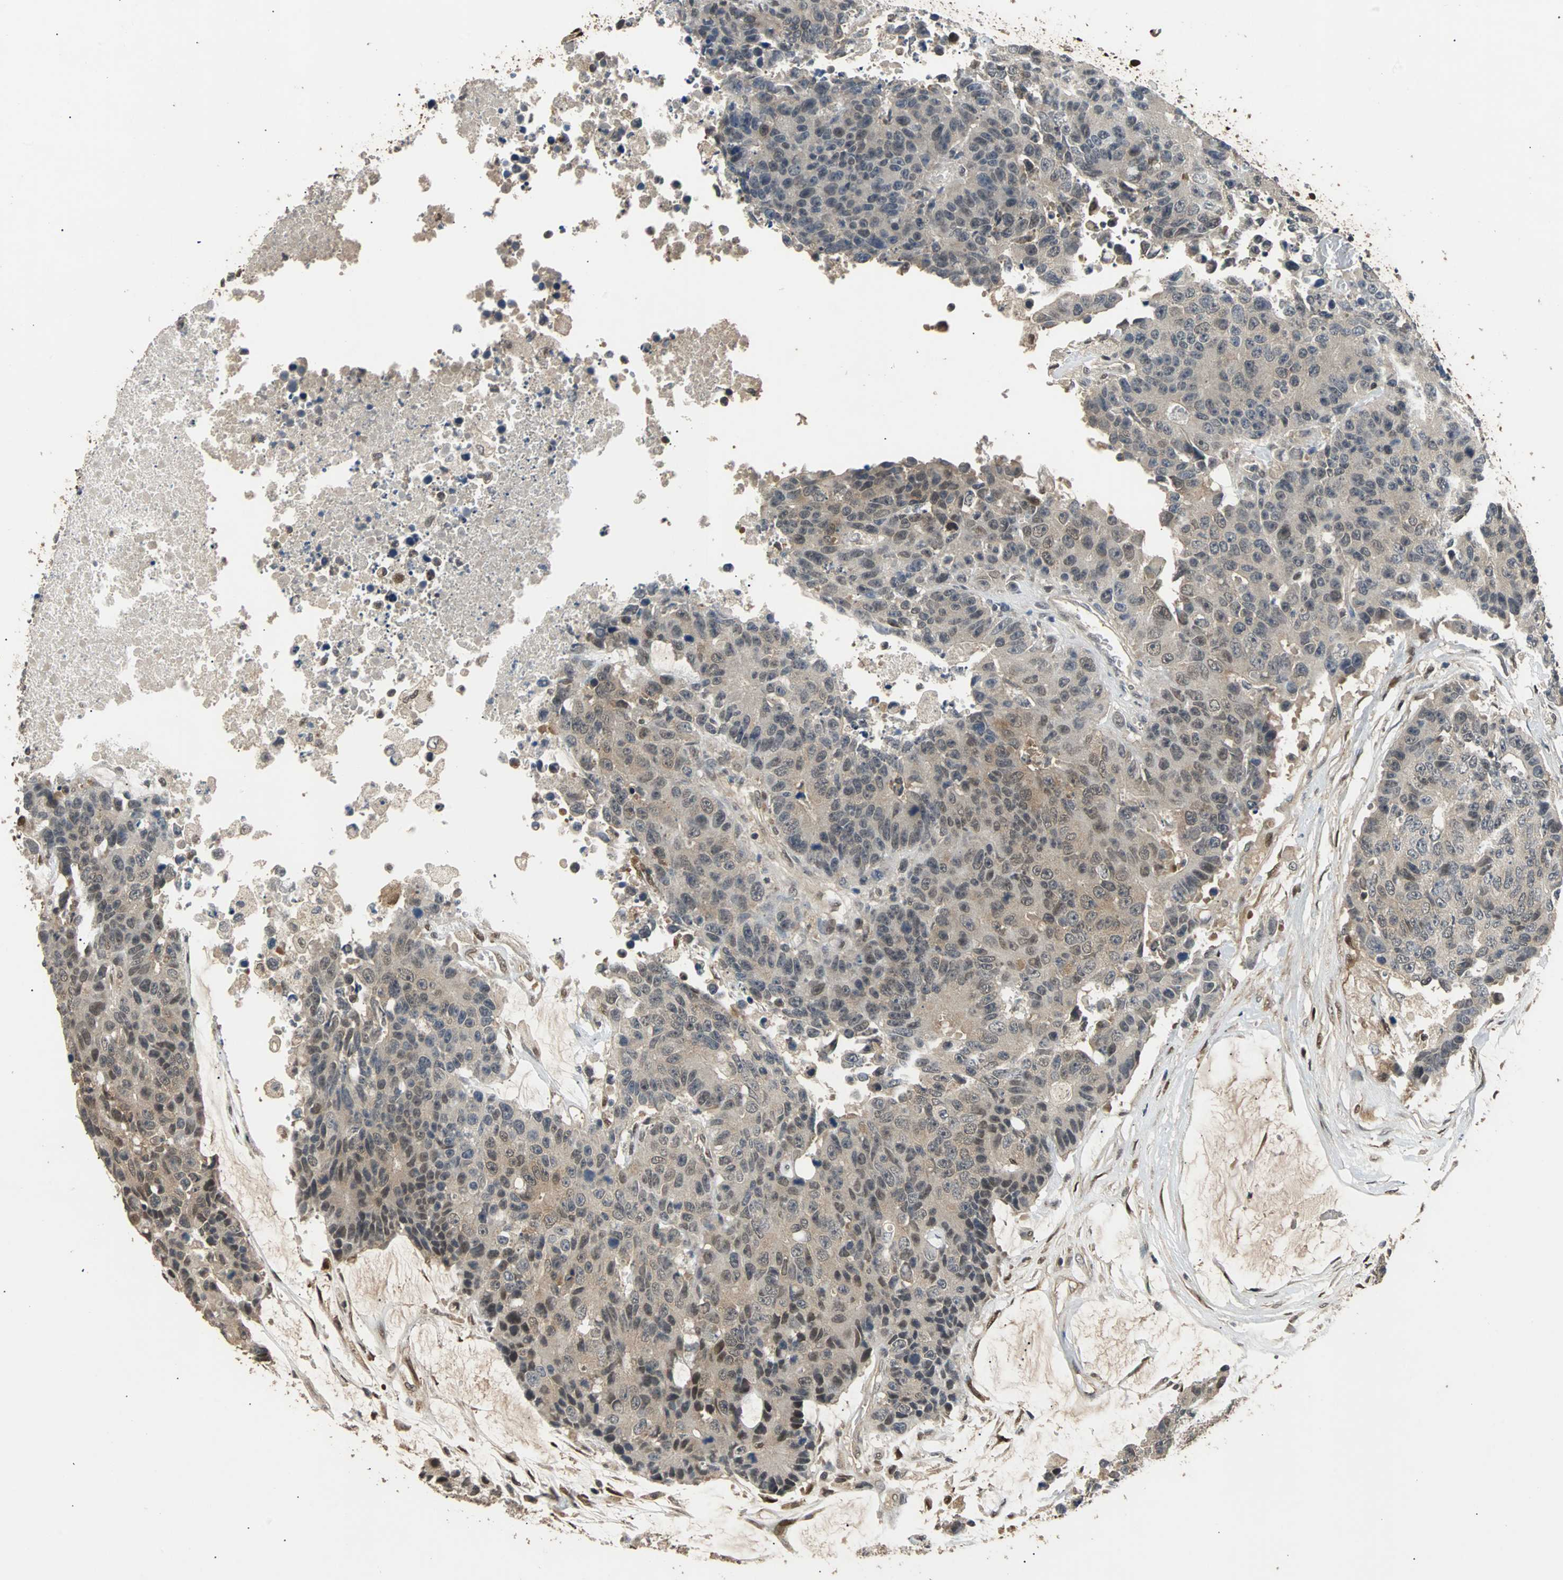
{"staining": {"intensity": "weak", "quantity": ">75%", "location": "cytoplasmic/membranous"}, "tissue": "colorectal cancer", "cell_type": "Tumor cells", "image_type": "cancer", "snomed": [{"axis": "morphology", "description": "Adenocarcinoma, NOS"}, {"axis": "topography", "description": "Colon"}], "caption": "The micrograph exhibits immunohistochemical staining of colorectal adenocarcinoma. There is weak cytoplasmic/membranous expression is present in approximately >75% of tumor cells.", "gene": "PRDX6", "patient": {"sex": "female", "age": 86}}